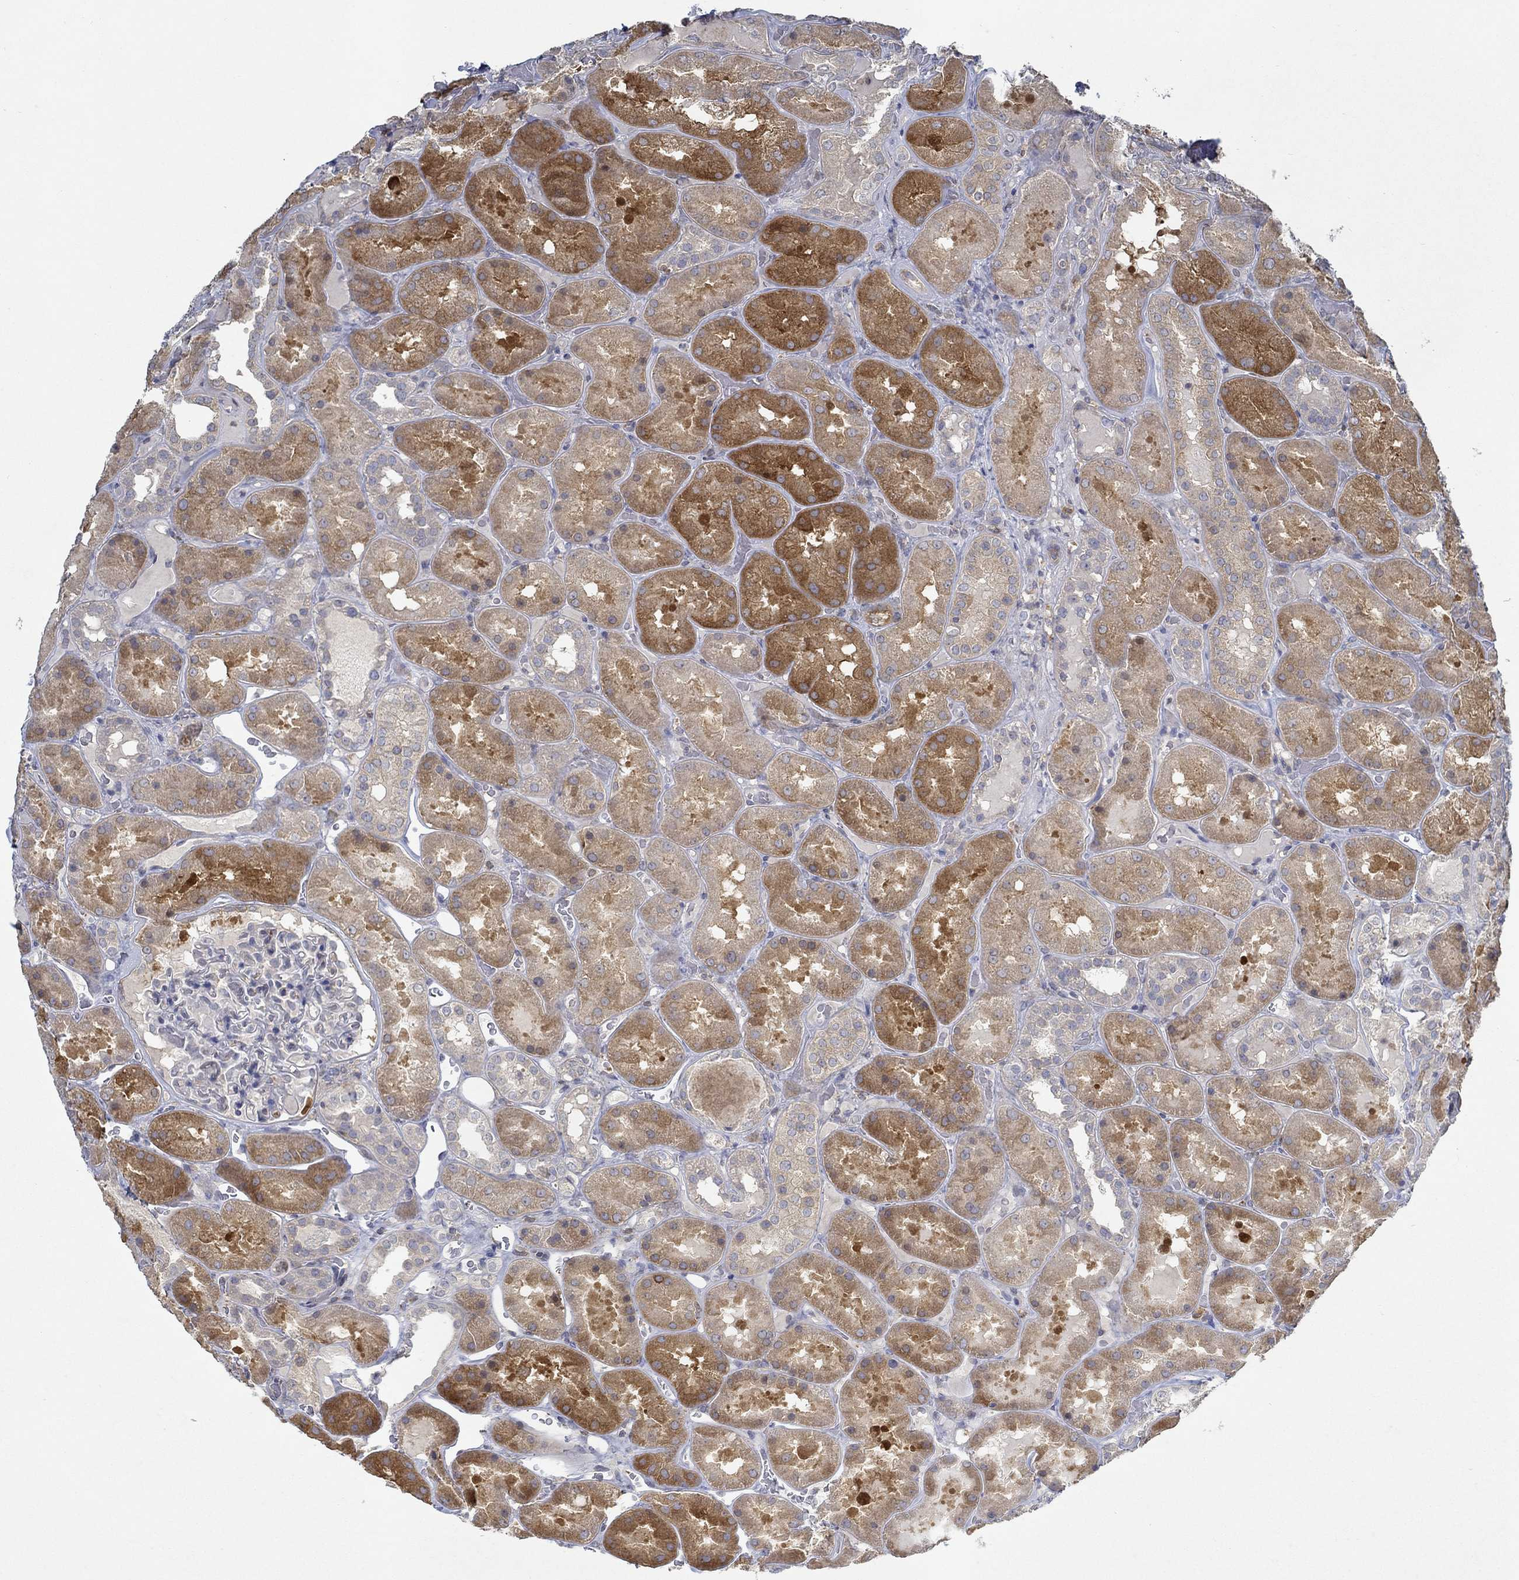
{"staining": {"intensity": "negative", "quantity": "none", "location": "none"}, "tissue": "kidney", "cell_type": "Cells in glomeruli", "image_type": "normal", "snomed": [{"axis": "morphology", "description": "Normal tissue, NOS"}, {"axis": "topography", "description": "Kidney"}], "caption": "High magnification brightfield microscopy of unremarkable kidney stained with DAB (3,3'-diaminobenzidine) (brown) and counterstained with hematoxylin (blue): cells in glomeruli show no significant expression.", "gene": "MTHFR", "patient": {"sex": "male", "age": 73}}